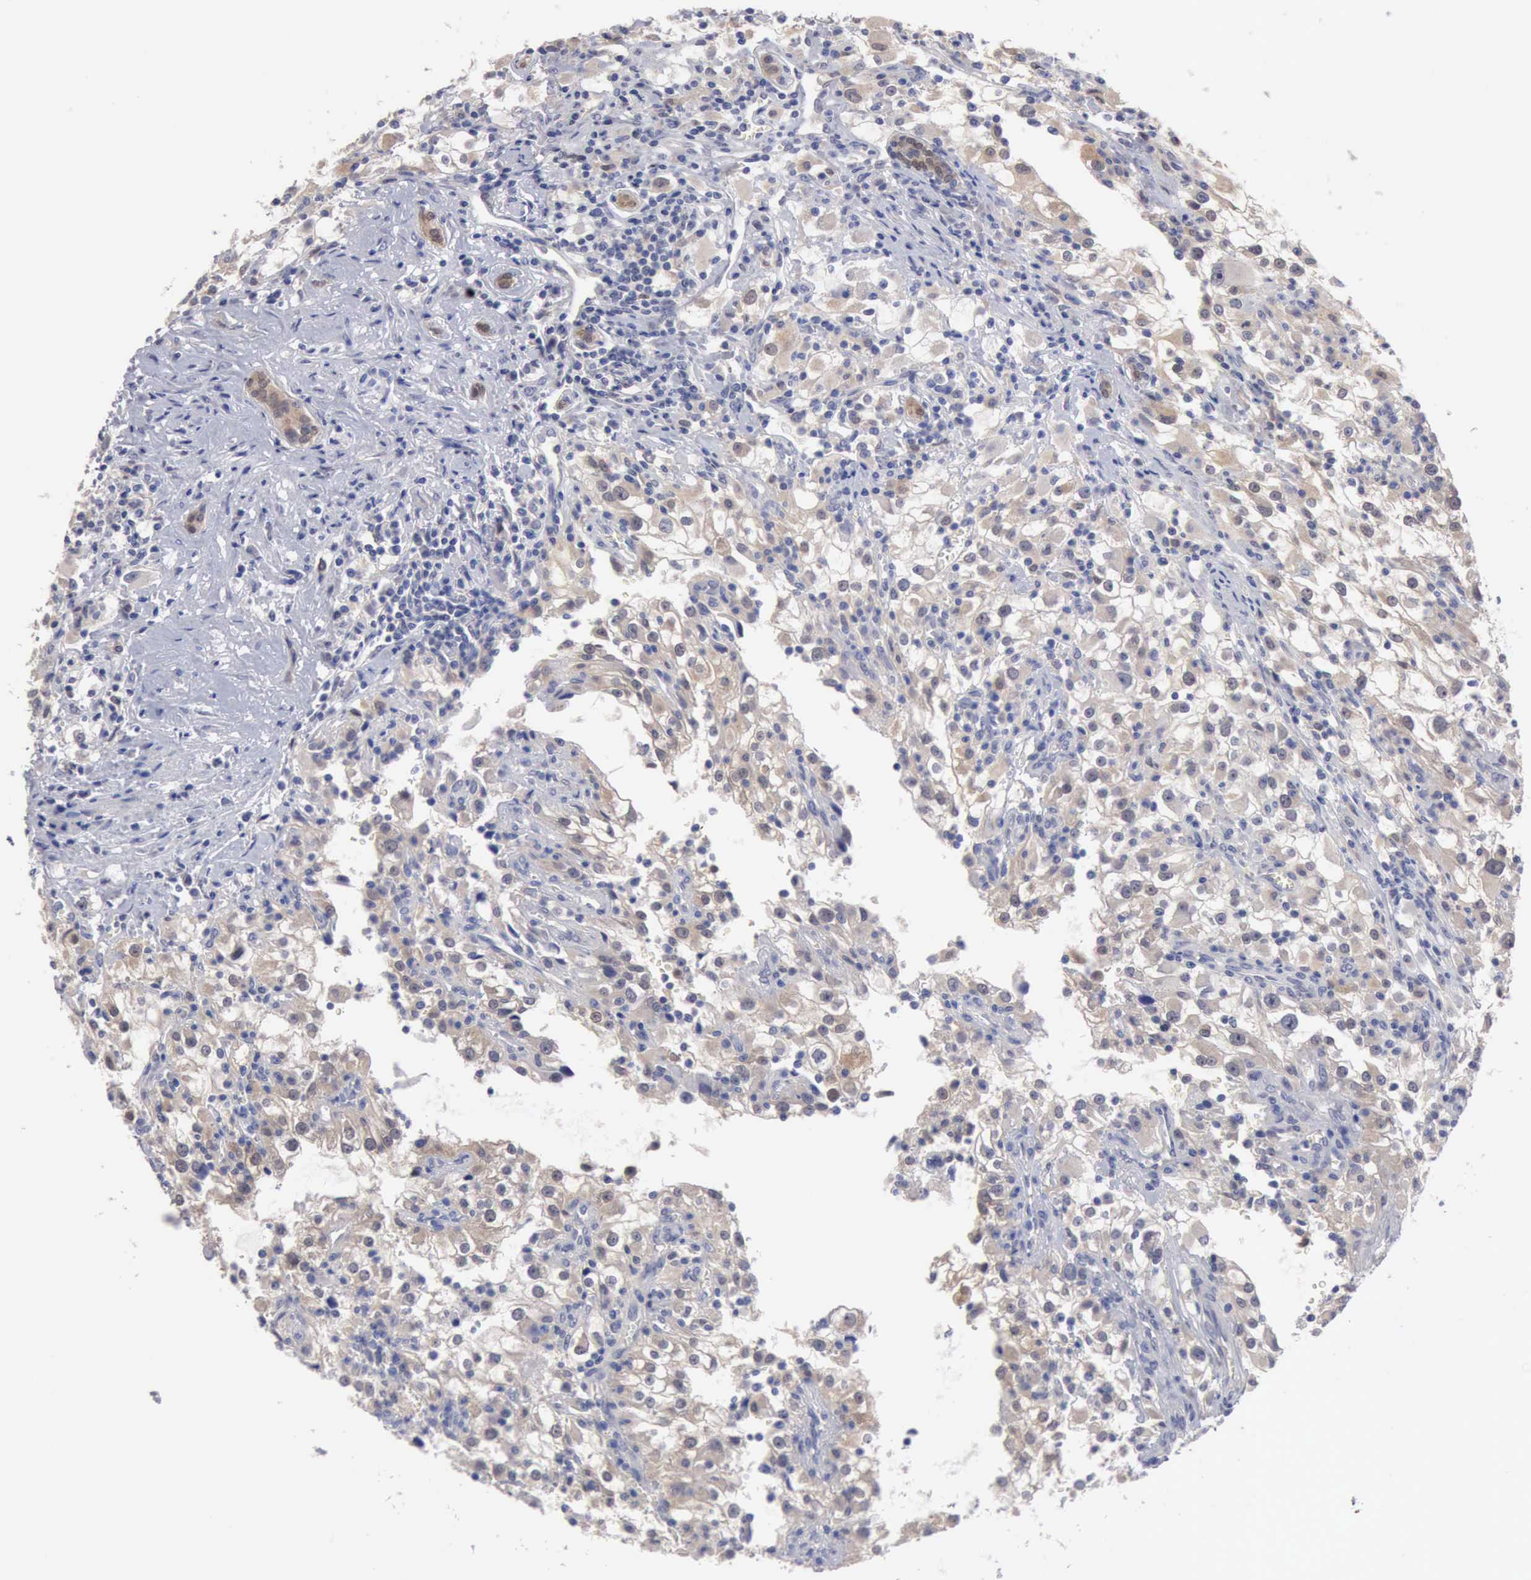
{"staining": {"intensity": "weak", "quantity": "25%-75%", "location": "cytoplasmic/membranous"}, "tissue": "renal cancer", "cell_type": "Tumor cells", "image_type": "cancer", "snomed": [{"axis": "morphology", "description": "Adenocarcinoma, NOS"}, {"axis": "topography", "description": "Kidney"}], "caption": "Approximately 25%-75% of tumor cells in human renal adenocarcinoma demonstrate weak cytoplasmic/membranous protein positivity as visualized by brown immunohistochemical staining.", "gene": "PTGR2", "patient": {"sex": "female", "age": 52}}